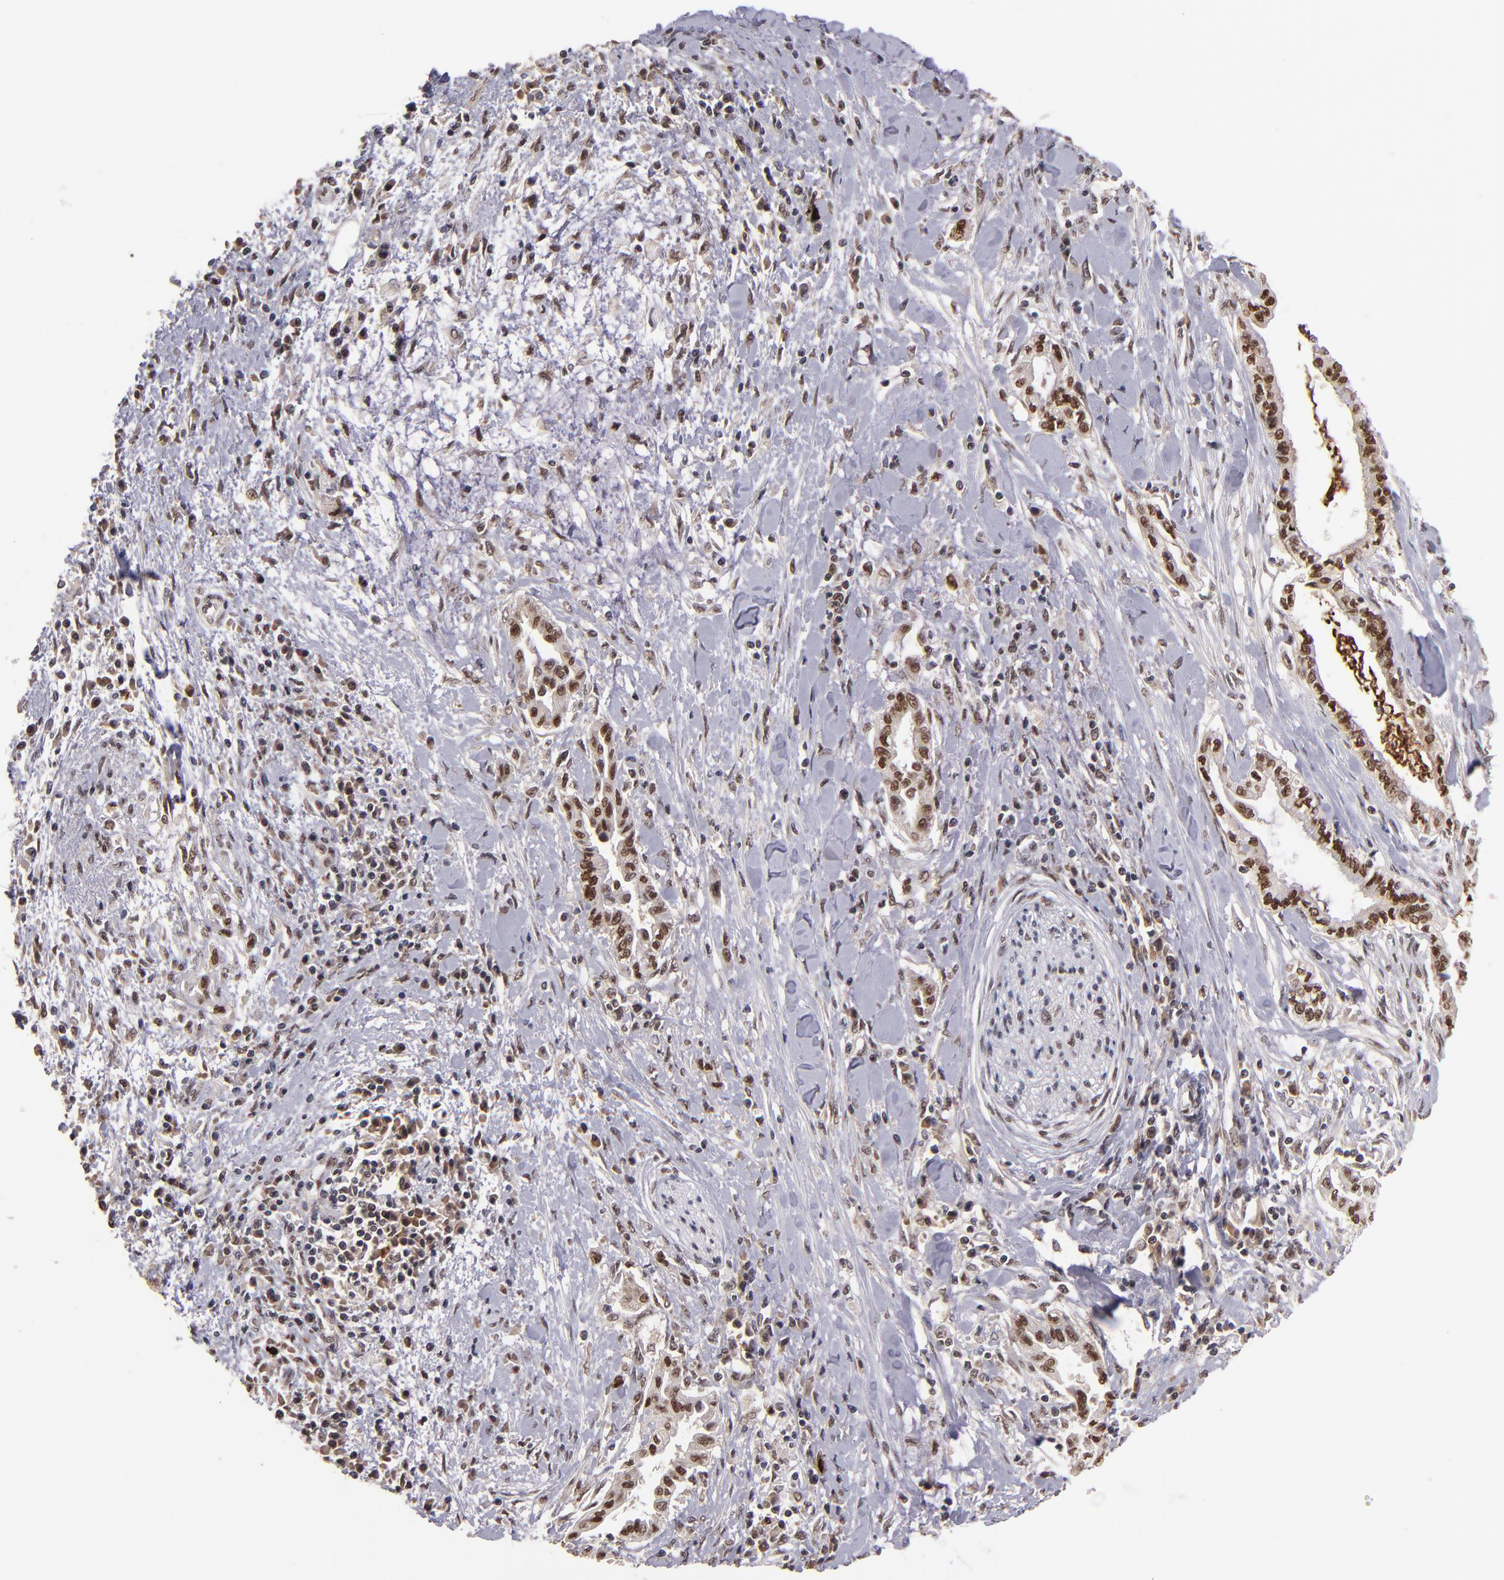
{"staining": {"intensity": "strong", "quantity": ">75%", "location": "nuclear"}, "tissue": "pancreatic cancer", "cell_type": "Tumor cells", "image_type": "cancer", "snomed": [{"axis": "morphology", "description": "Adenocarcinoma, NOS"}, {"axis": "topography", "description": "Pancreas"}], "caption": "Approximately >75% of tumor cells in adenocarcinoma (pancreatic) demonstrate strong nuclear protein expression as visualized by brown immunohistochemical staining.", "gene": "EP300", "patient": {"sex": "female", "age": 64}}